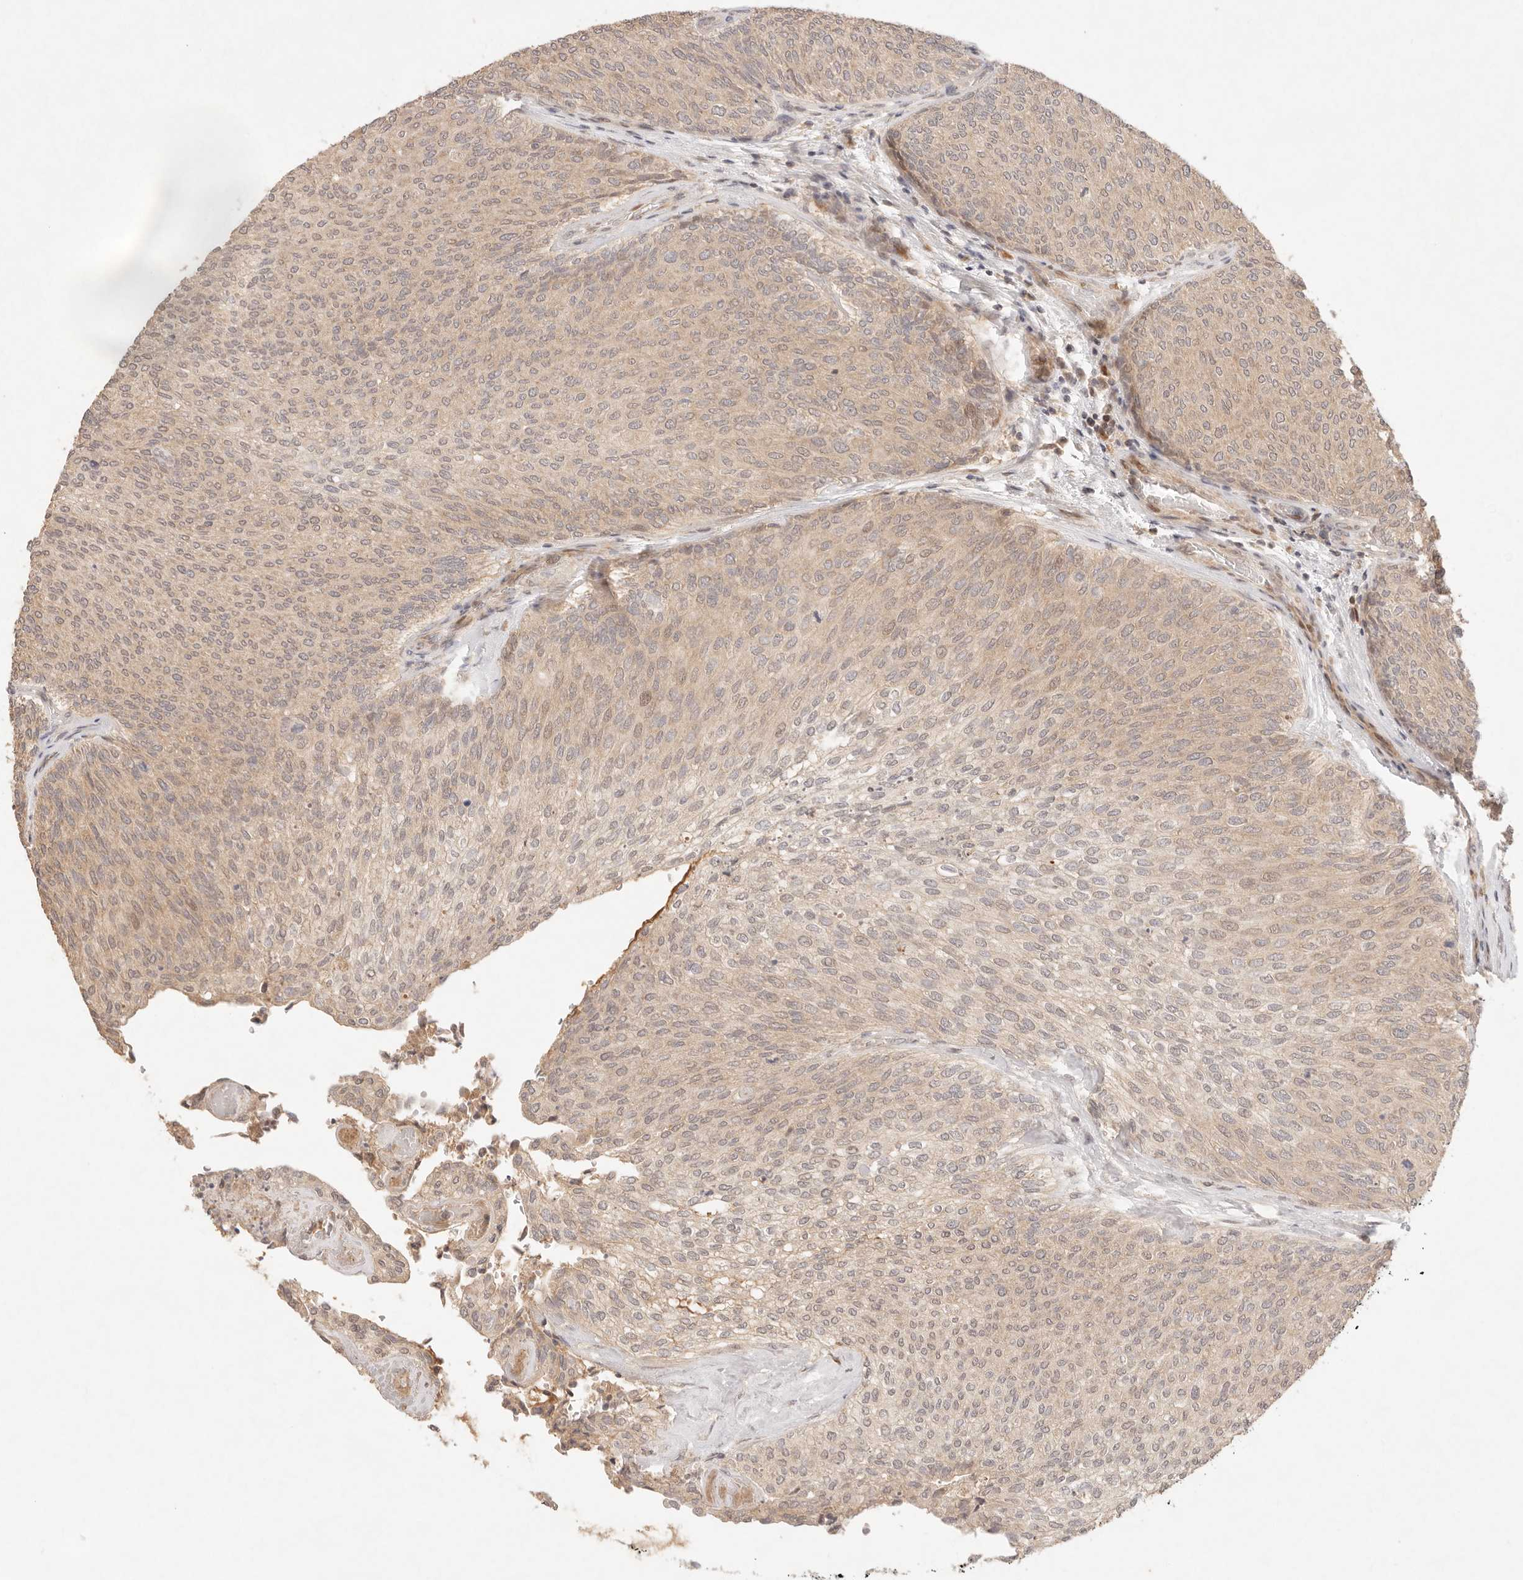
{"staining": {"intensity": "weak", "quantity": ">75%", "location": "cytoplasmic/membranous,nuclear"}, "tissue": "urothelial cancer", "cell_type": "Tumor cells", "image_type": "cancer", "snomed": [{"axis": "morphology", "description": "Urothelial carcinoma, Low grade"}, {"axis": "topography", "description": "Urinary bladder"}], "caption": "Urothelial cancer was stained to show a protein in brown. There is low levels of weak cytoplasmic/membranous and nuclear staining in about >75% of tumor cells.", "gene": "PHLDA3", "patient": {"sex": "female", "age": 79}}